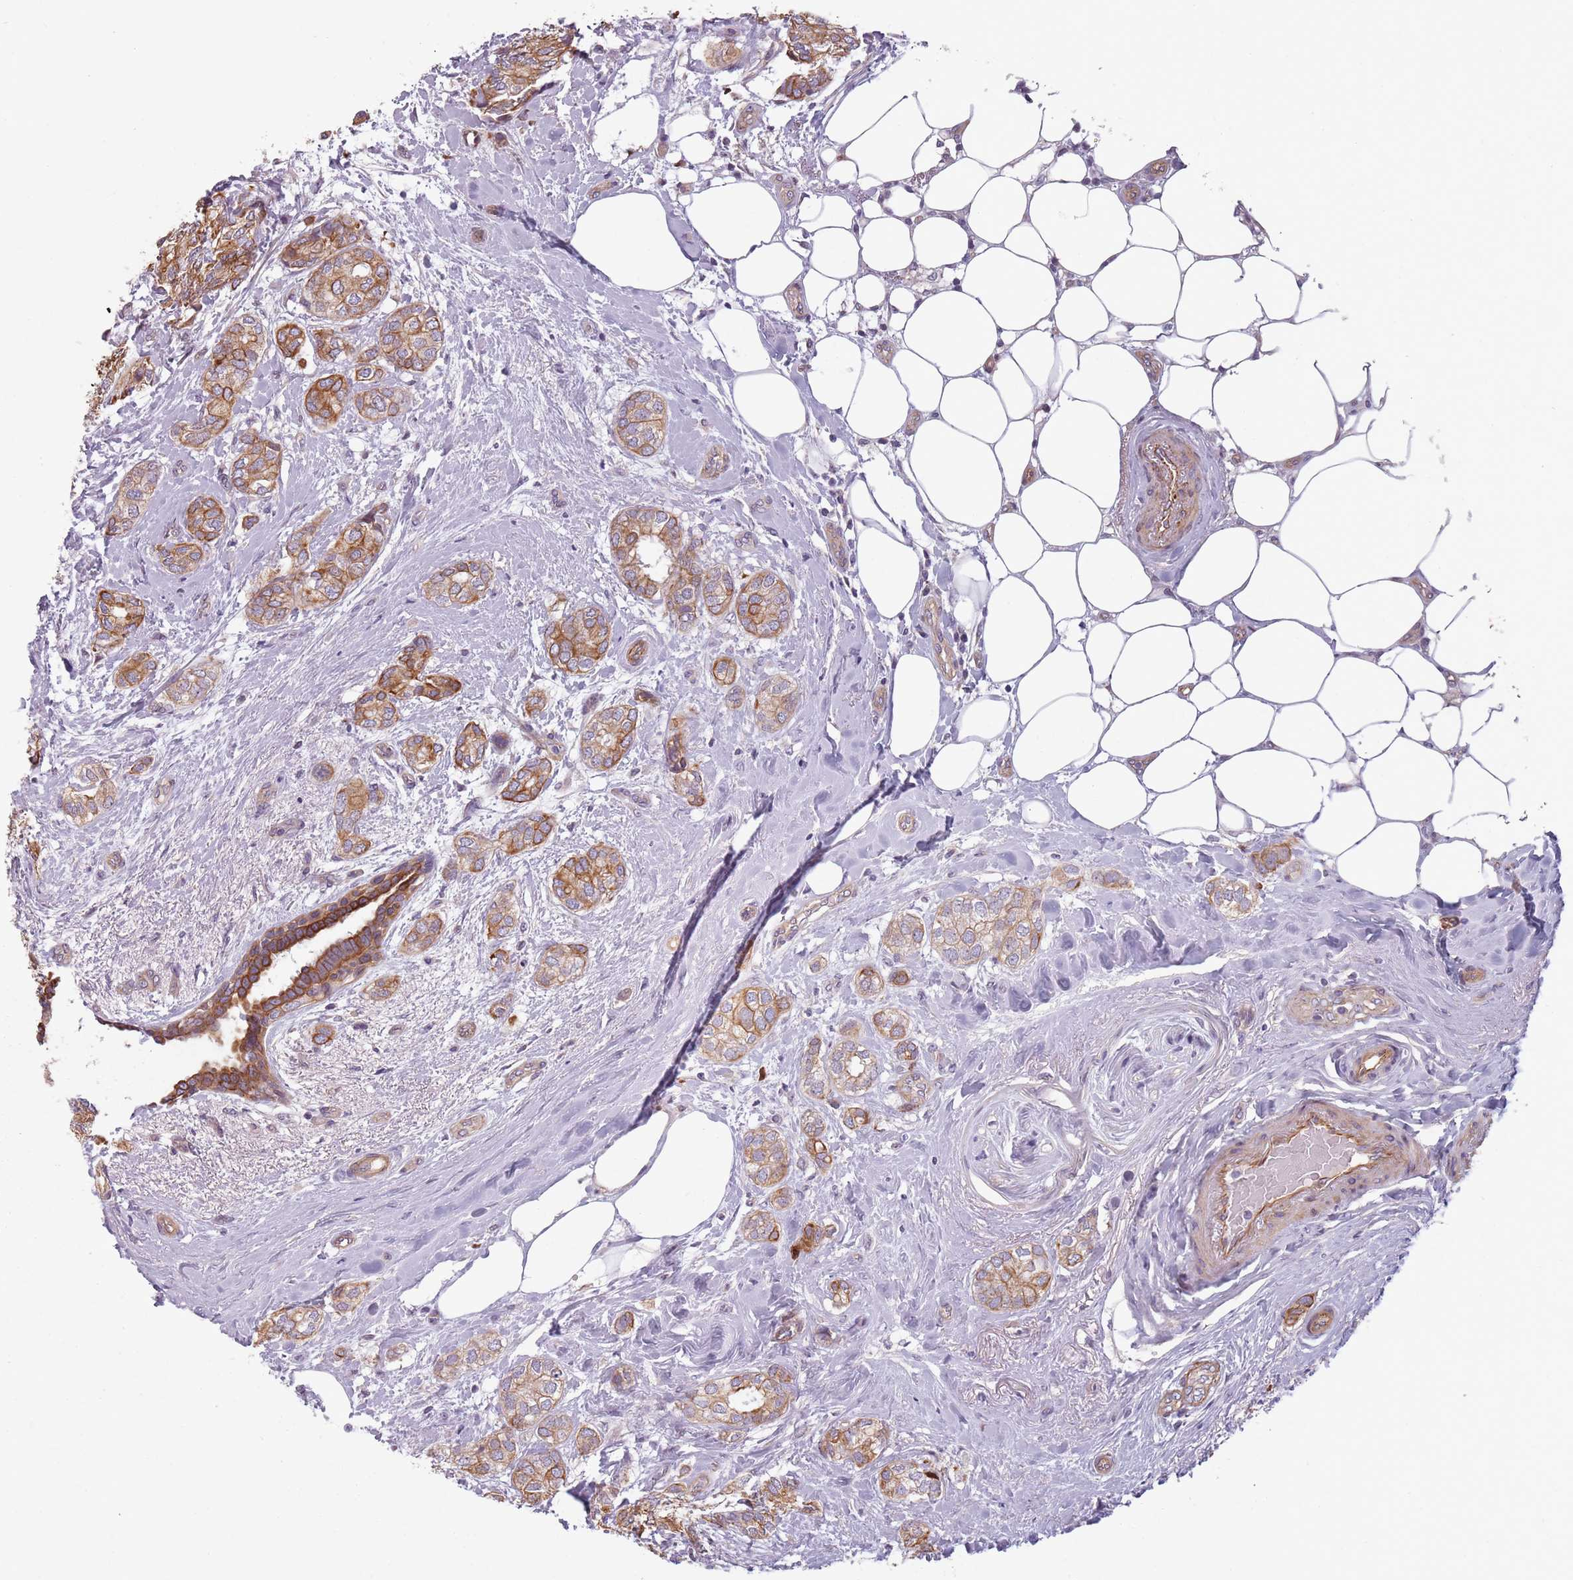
{"staining": {"intensity": "moderate", "quantity": ">75%", "location": "cytoplasmic/membranous"}, "tissue": "breast cancer", "cell_type": "Tumor cells", "image_type": "cancer", "snomed": [{"axis": "morphology", "description": "Duct carcinoma"}, {"axis": "topography", "description": "Breast"}], "caption": "Protein expression analysis of breast intraductal carcinoma exhibits moderate cytoplasmic/membranous expression in approximately >75% of tumor cells.", "gene": "TLCD2", "patient": {"sex": "female", "age": 73}}